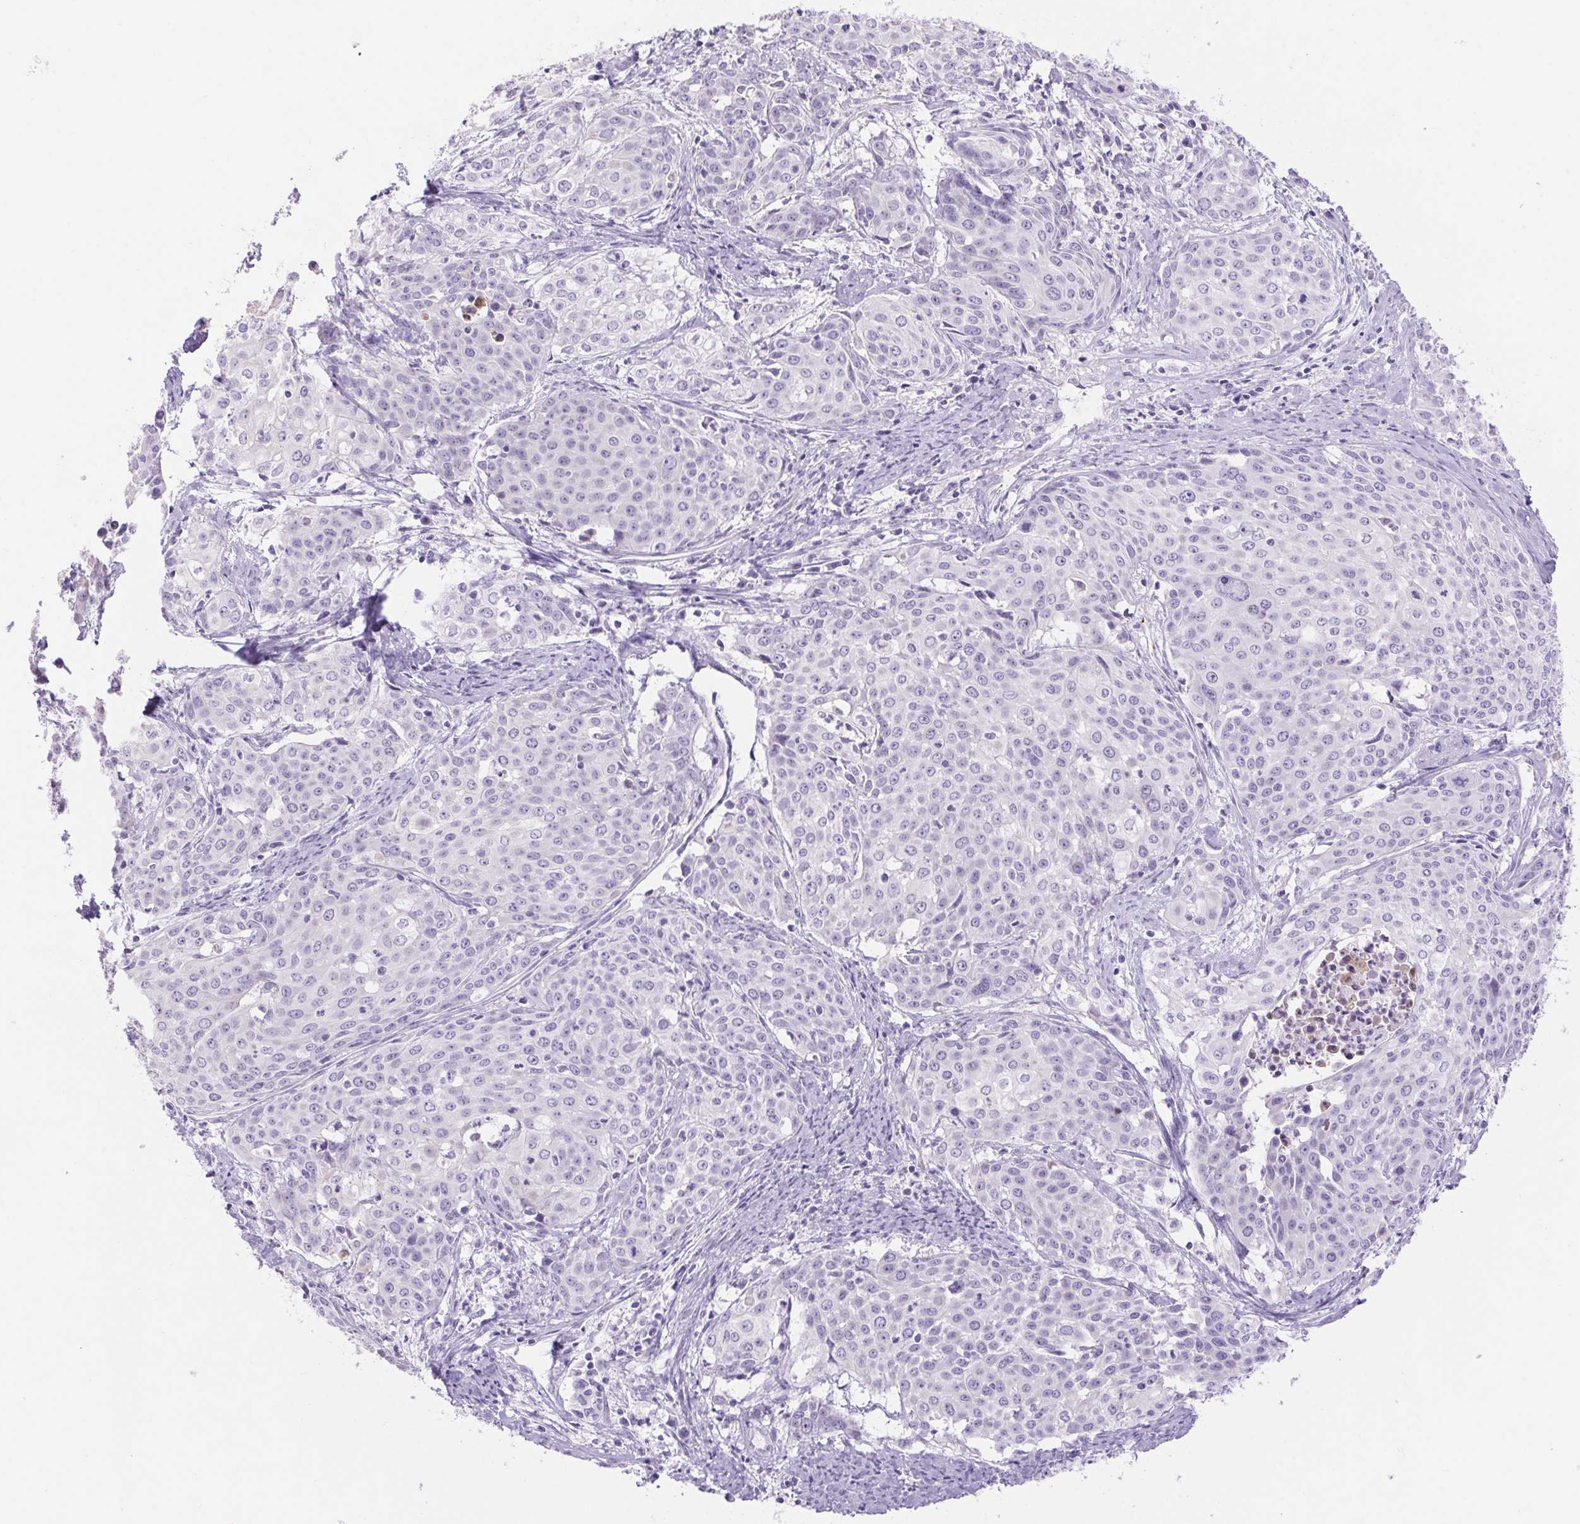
{"staining": {"intensity": "negative", "quantity": "none", "location": "none"}, "tissue": "cervical cancer", "cell_type": "Tumor cells", "image_type": "cancer", "snomed": [{"axis": "morphology", "description": "Squamous cell carcinoma, NOS"}, {"axis": "topography", "description": "Cervix"}], "caption": "Immunohistochemical staining of squamous cell carcinoma (cervical) exhibits no significant positivity in tumor cells. (Immunohistochemistry (ihc), brightfield microscopy, high magnification).", "gene": "ERP27", "patient": {"sex": "female", "age": 39}}